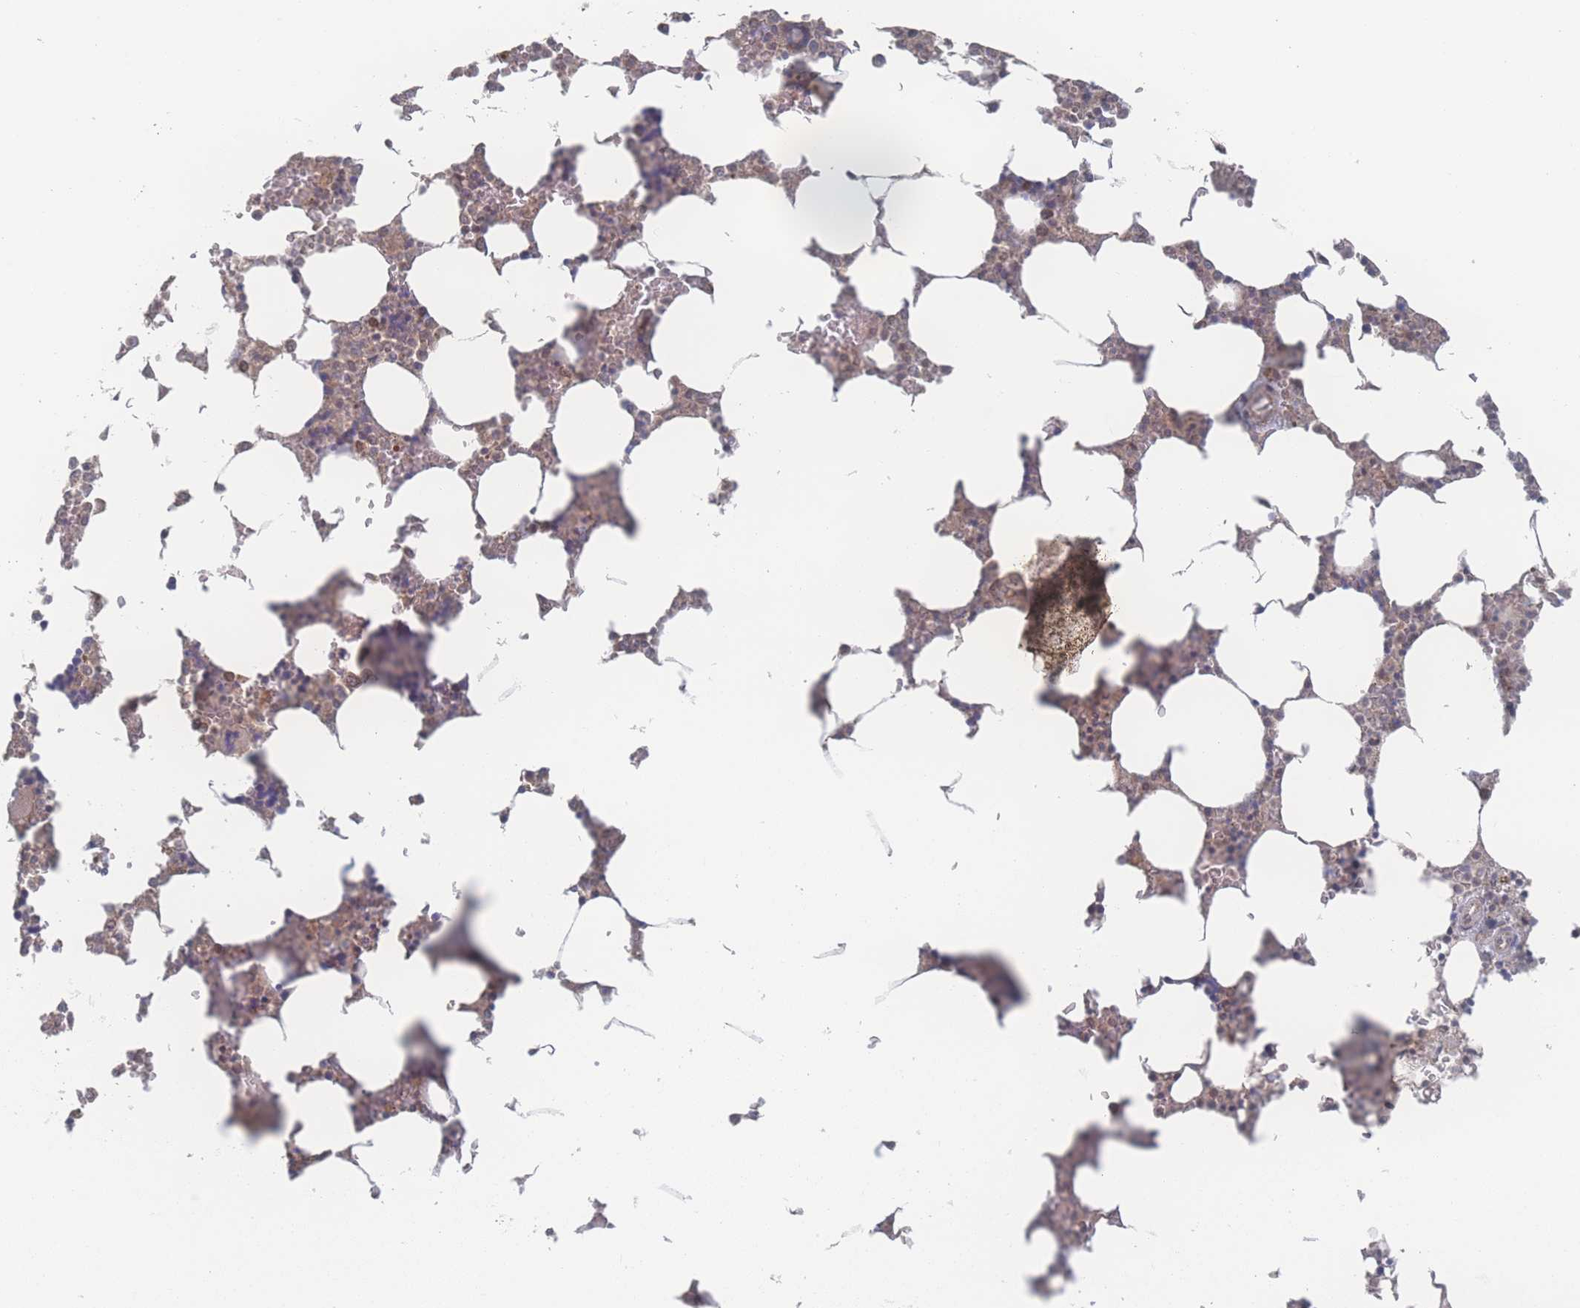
{"staining": {"intensity": "weak", "quantity": "<25%", "location": "cytoplasmic/membranous"}, "tissue": "bone marrow", "cell_type": "Hematopoietic cells", "image_type": "normal", "snomed": [{"axis": "morphology", "description": "Normal tissue, NOS"}, {"axis": "topography", "description": "Bone marrow"}], "caption": "The micrograph reveals no staining of hematopoietic cells in unremarkable bone marrow. (DAB IHC visualized using brightfield microscopy, high magnification).", "gene": "NBEAL1", "patient": {"sex": "male", "age": 64}}